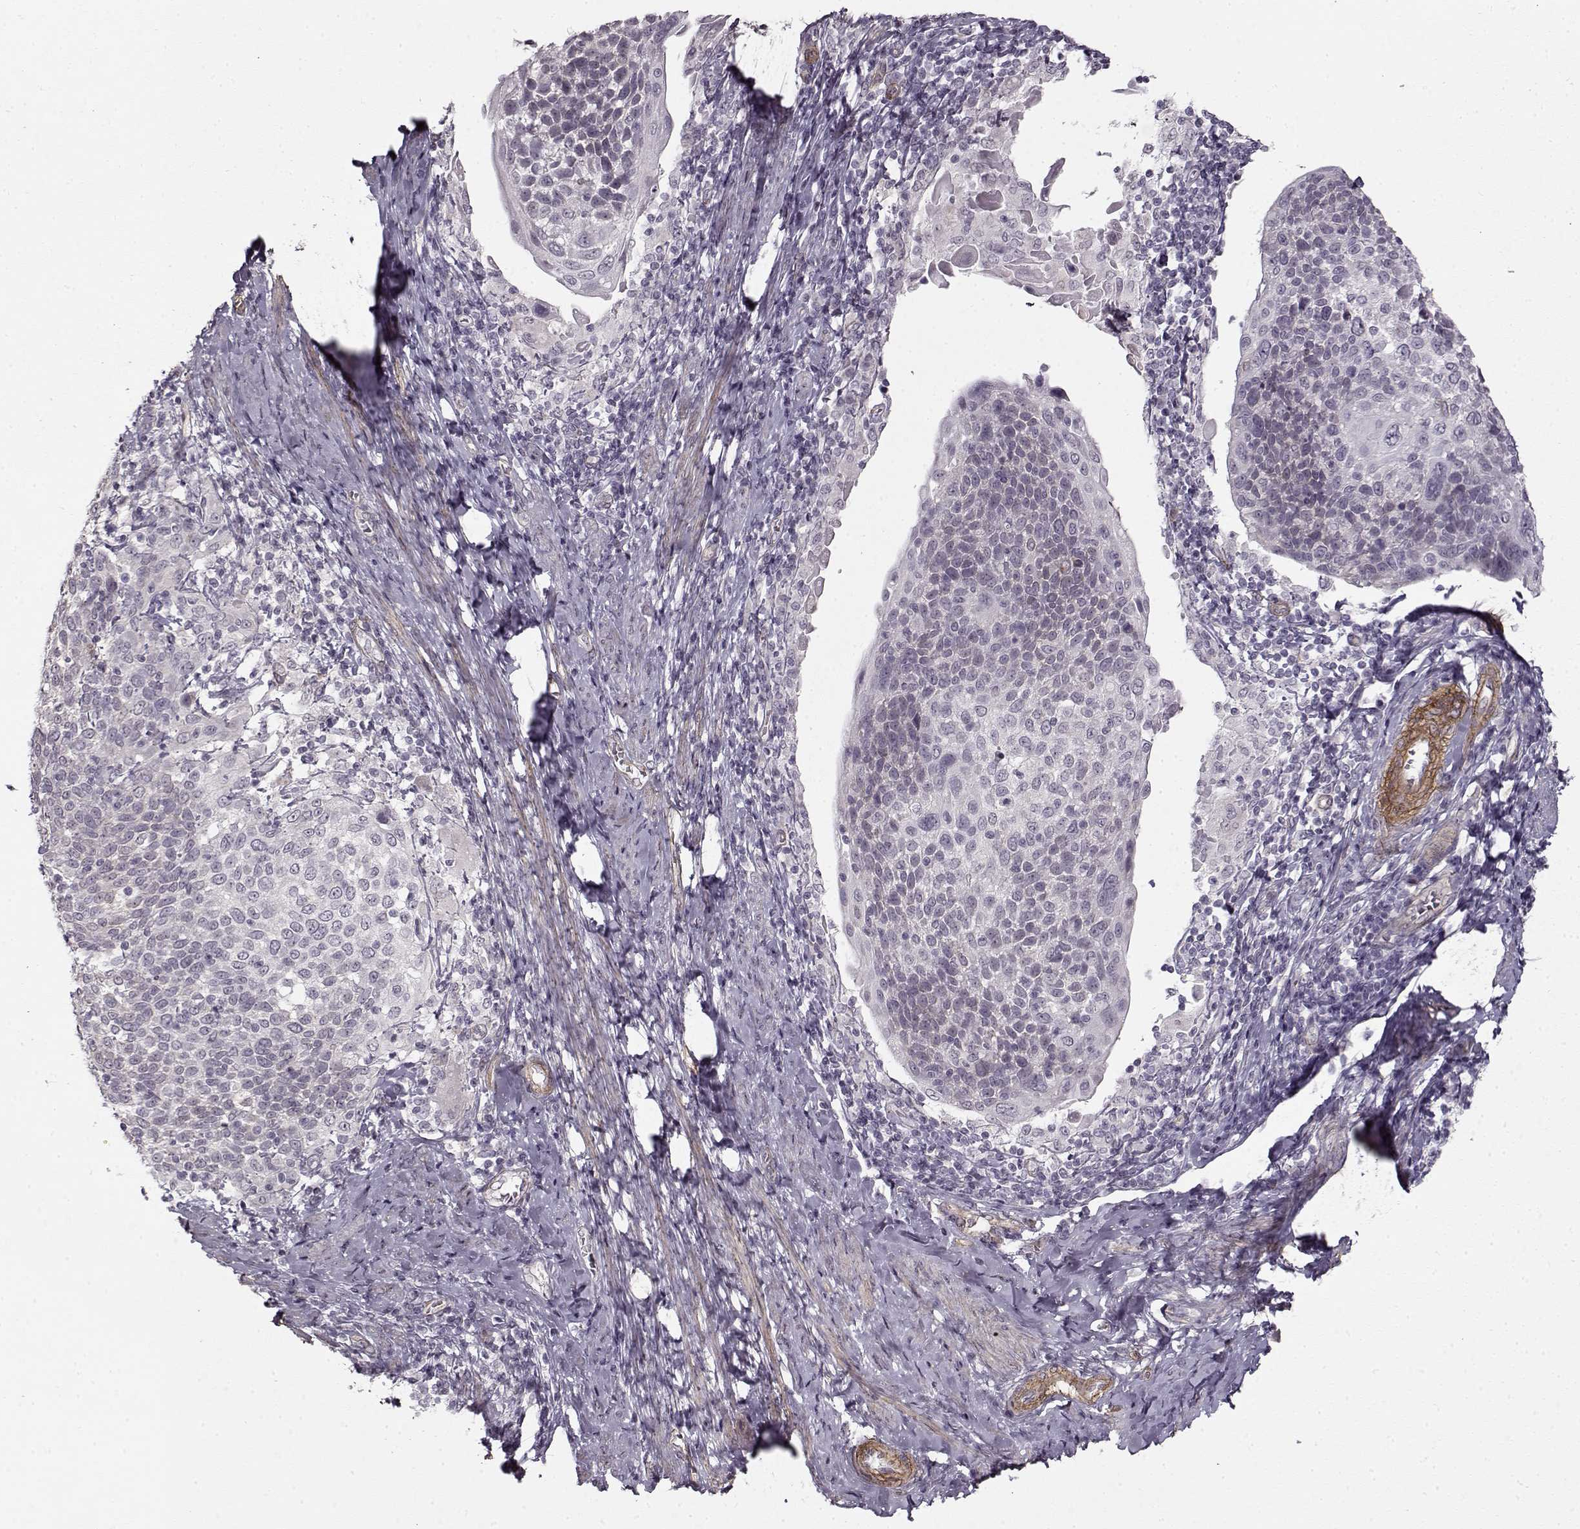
{"staining": {"intensity": "negative", "quantity": "none", "location": "none"}, "tissue": "cervical cancer", "cell_type": "Tumor cells", "image_type": "cancer", "snomed": [{"axis": "morphology", "description": "Squamous cell carcinoma, NOS"}, {"axis": "topography", "description": "Cervix"}], "caption": "DAB (3,3'-diaminobenzidine) immunohistochemical staining of cervical squamous cell carcinoma shows no significant staining in tumor cells.", "gene": "LAMB2", "patient": {"sex": "female", "age": 61}}